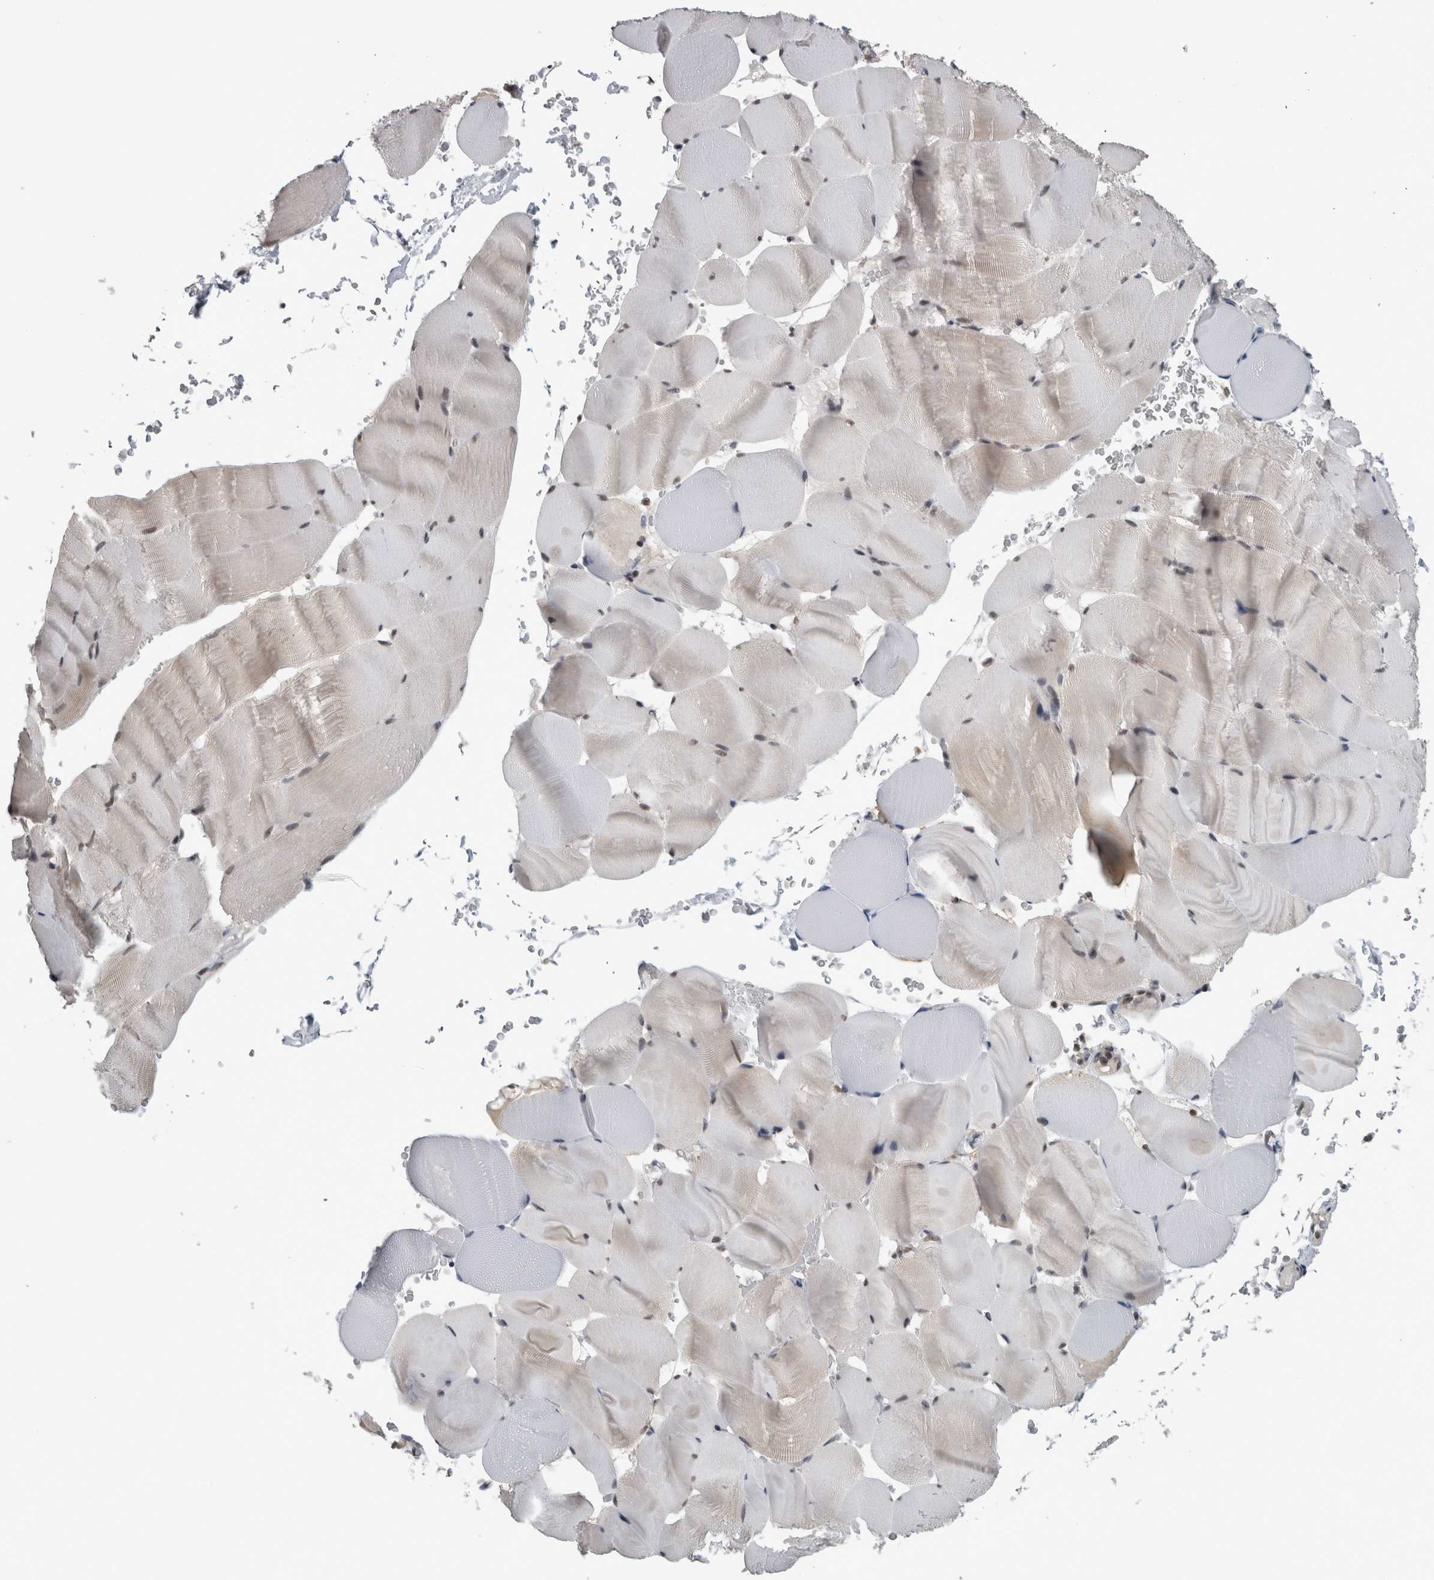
{"staining": {"intensity": "weak", "quantity": "25%-75%", "location": "nuclear"}, "tissue": "skeletal muscle", "cell_type": "Myocytes", "image_type": "normal", "snomed": [{"axis": "morphology", "description": "Normal tissue, NOS"}, {"axis": "topography", "description": "Skeletal muscle"}], "caption": "About 25%-75% of myocytes in normal human skeletal muscle reveal weak nuclear protein expression as visualized by brown immunohistochemical staining.", "gene": "OR2K2", "patient": {"sex": "male", "age": 62}}